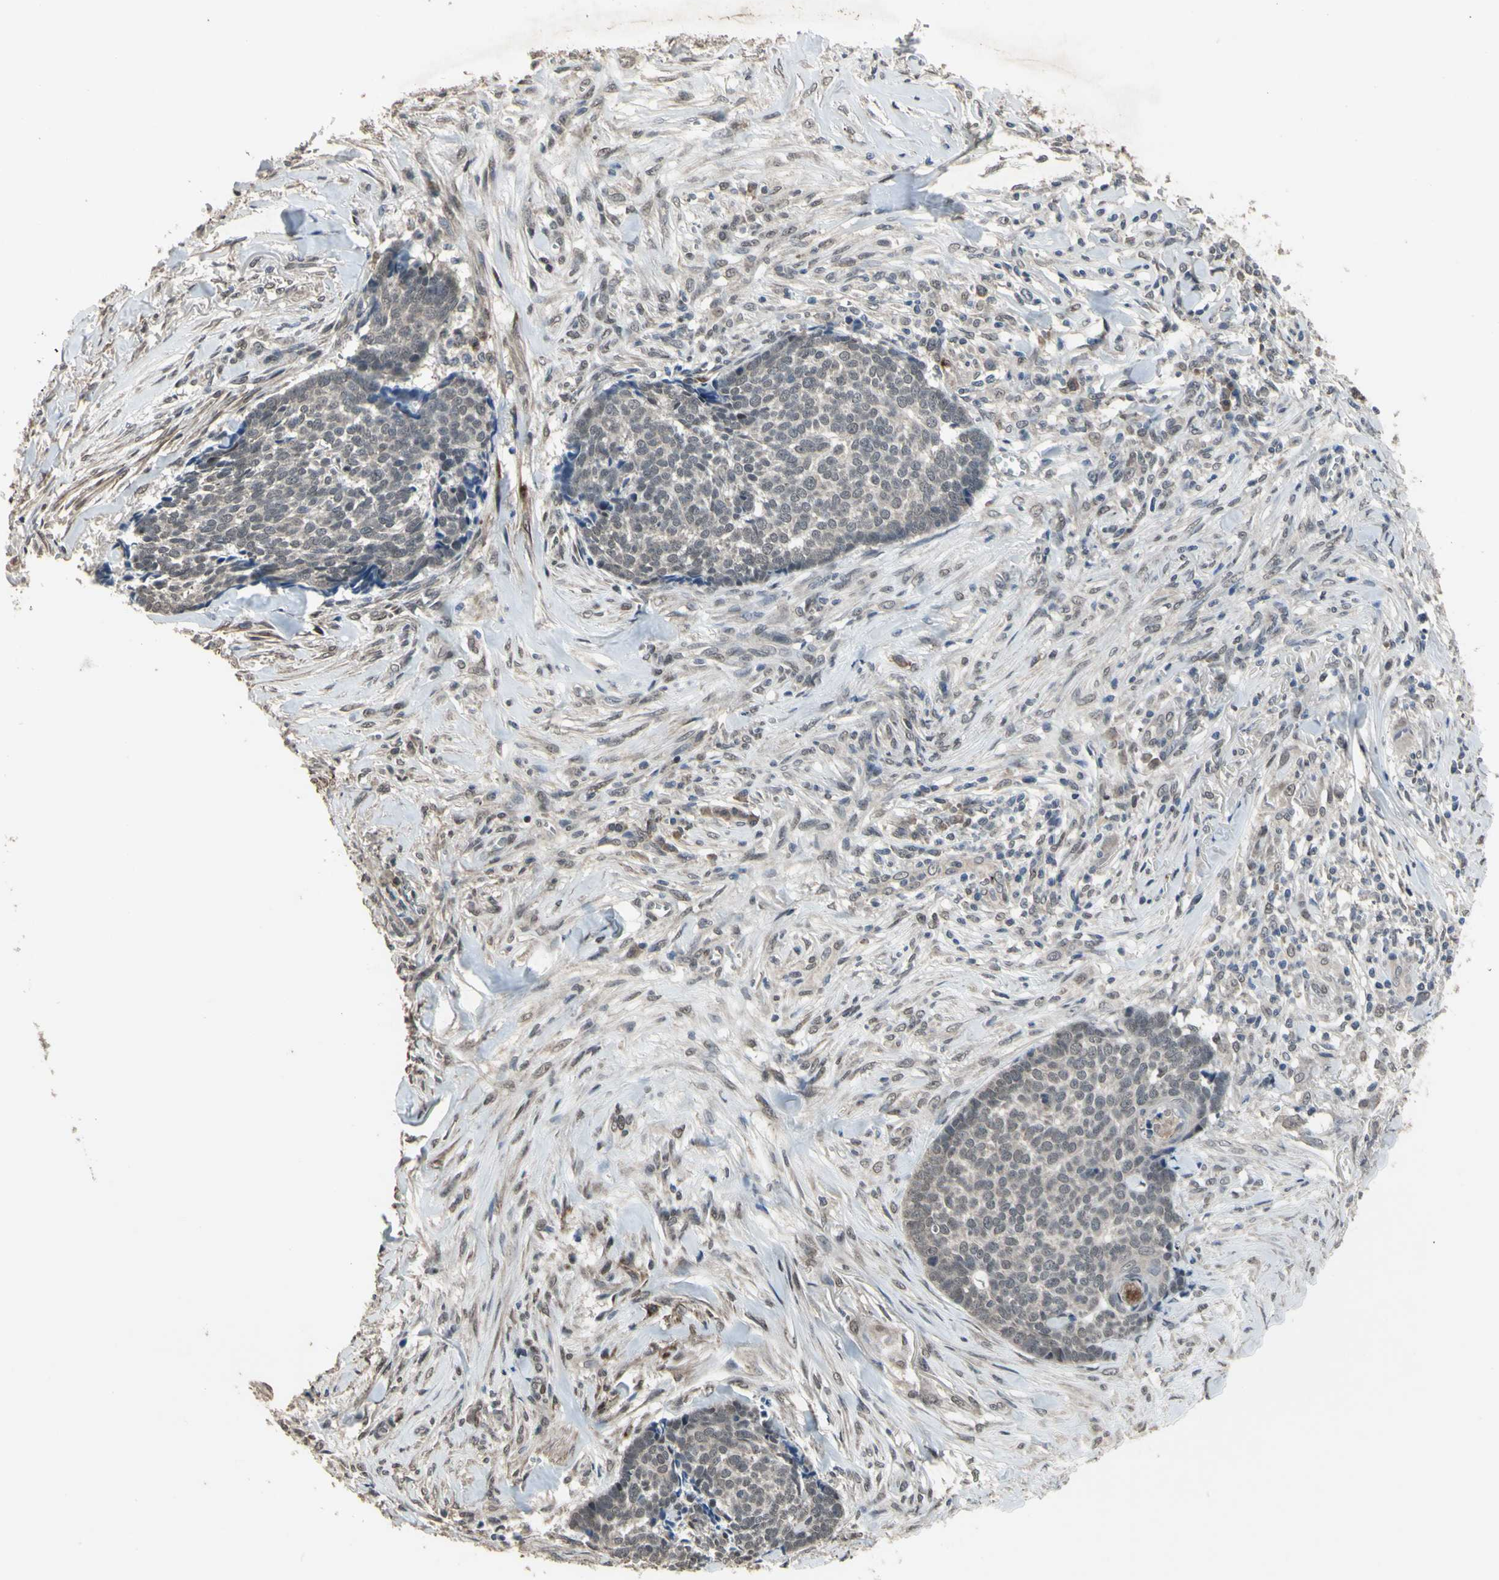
{"staining": {"intensity": "weak", "quantity": "<25%", "location": "nuclear"}, "tissue": "skin cancer", "cell_type": "Tumor cells", "image_type": "cancer", "snomed": [{"axis": "morphology", "description": "Basal cell carcinoma"}, {"axis": "topography", "description": "Skin"}], "caption": "Protein analysis of basal cell carcinoma (skin) shows no significant positivity in tumor cells.", "gene": "ZNF174", "patient": {"sex": "male", "age": 84}}